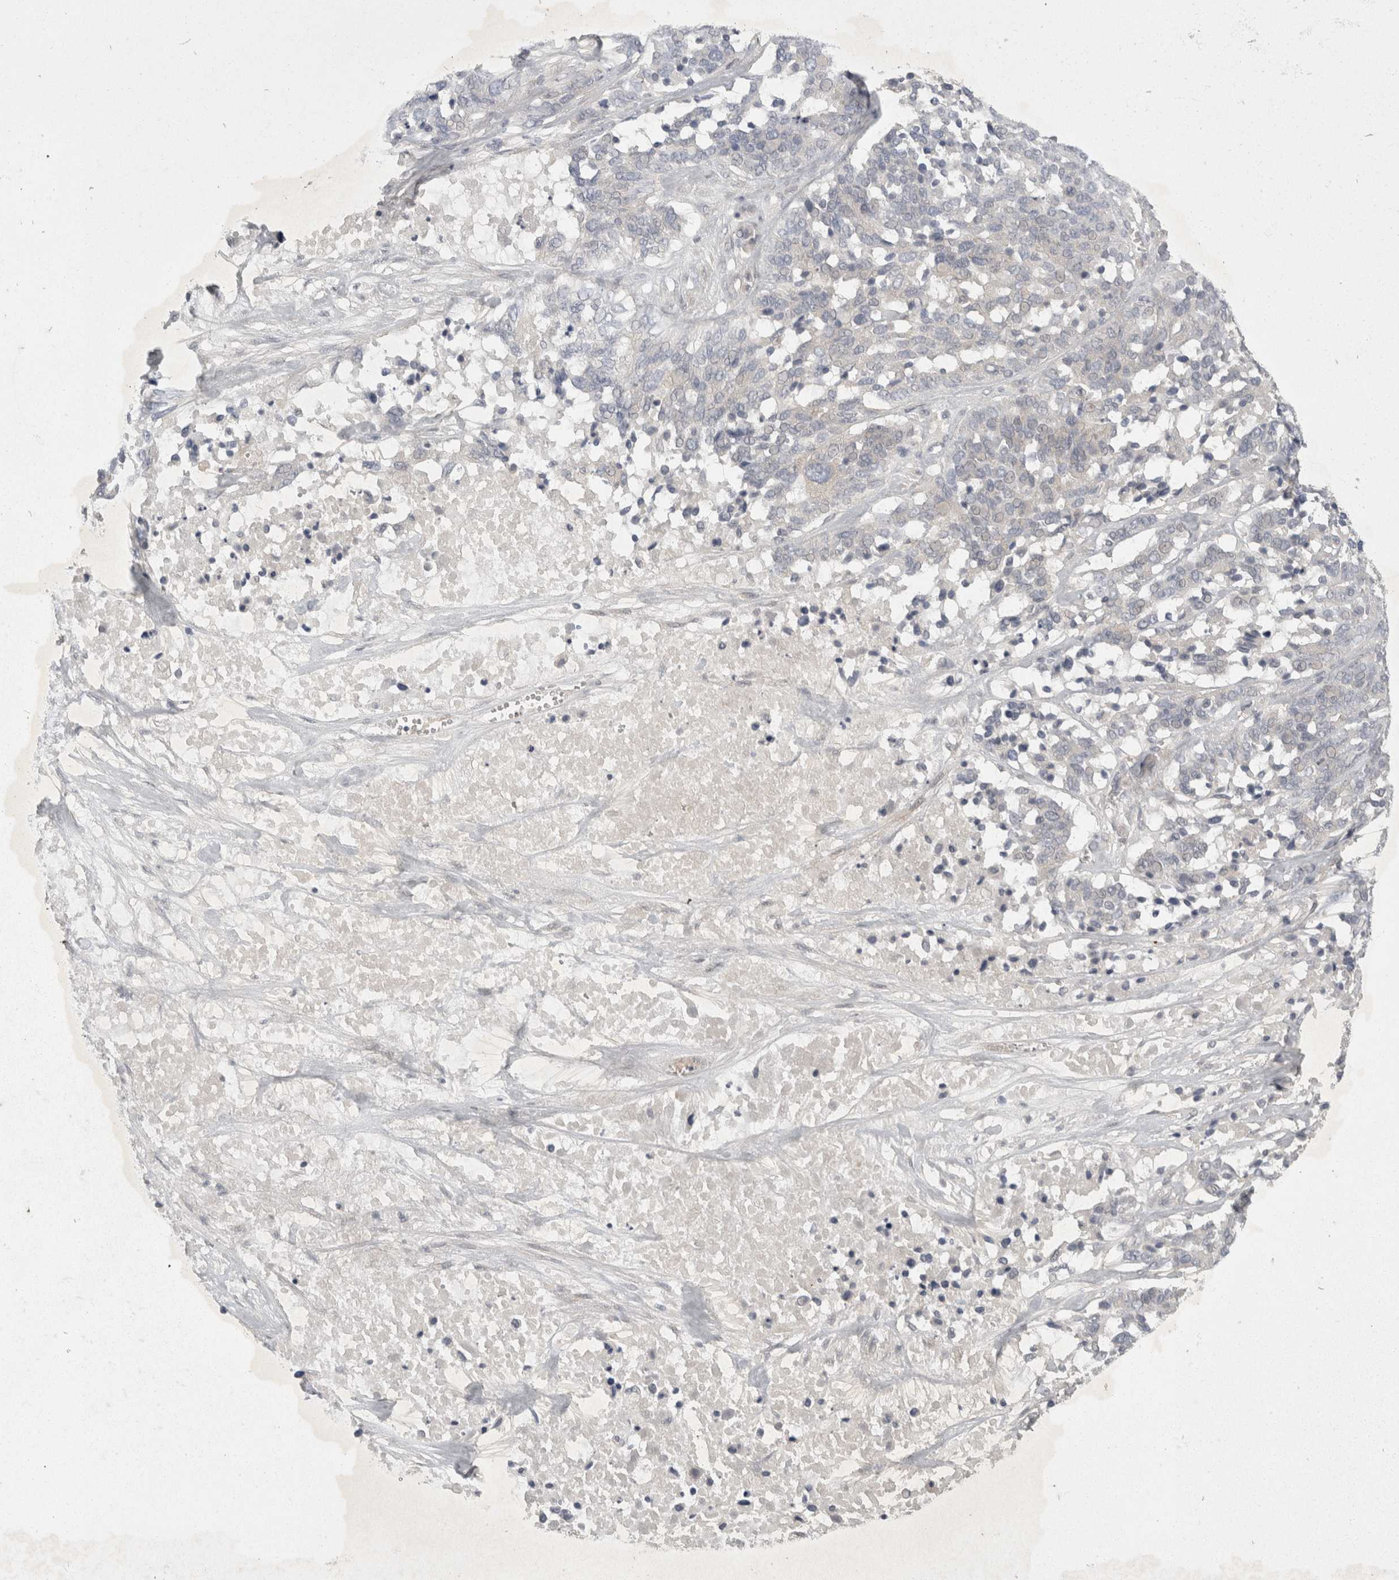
{"staining": {"intensity": "negative", "quantity": "none", "location": "none"}, "tissue": "ovarian cancer", "cell_type": "Tumor cells", "image_type": "cancer", "snomed": [{"axis": "morphology", "description": "Cystadenocarcinoma, serous, NOS"}, {"axis": "topography", "description": "Ovary"}], "caption": "Immunohistochemistry histopathology image of neoplastic tissue: ovarian serous cystadenocarcinoma stained with DAB displays no significant protein positivity in tumor cells. The staining was performed using DAB (3,3'-diaminobenzidine) to visualize the protein expression in brown, while the nuclei were stained in blue with hematoxylin (Magnification: 20x).", "gene": "TOM1L2", "patient": {"sex": "female", "age": 44}}